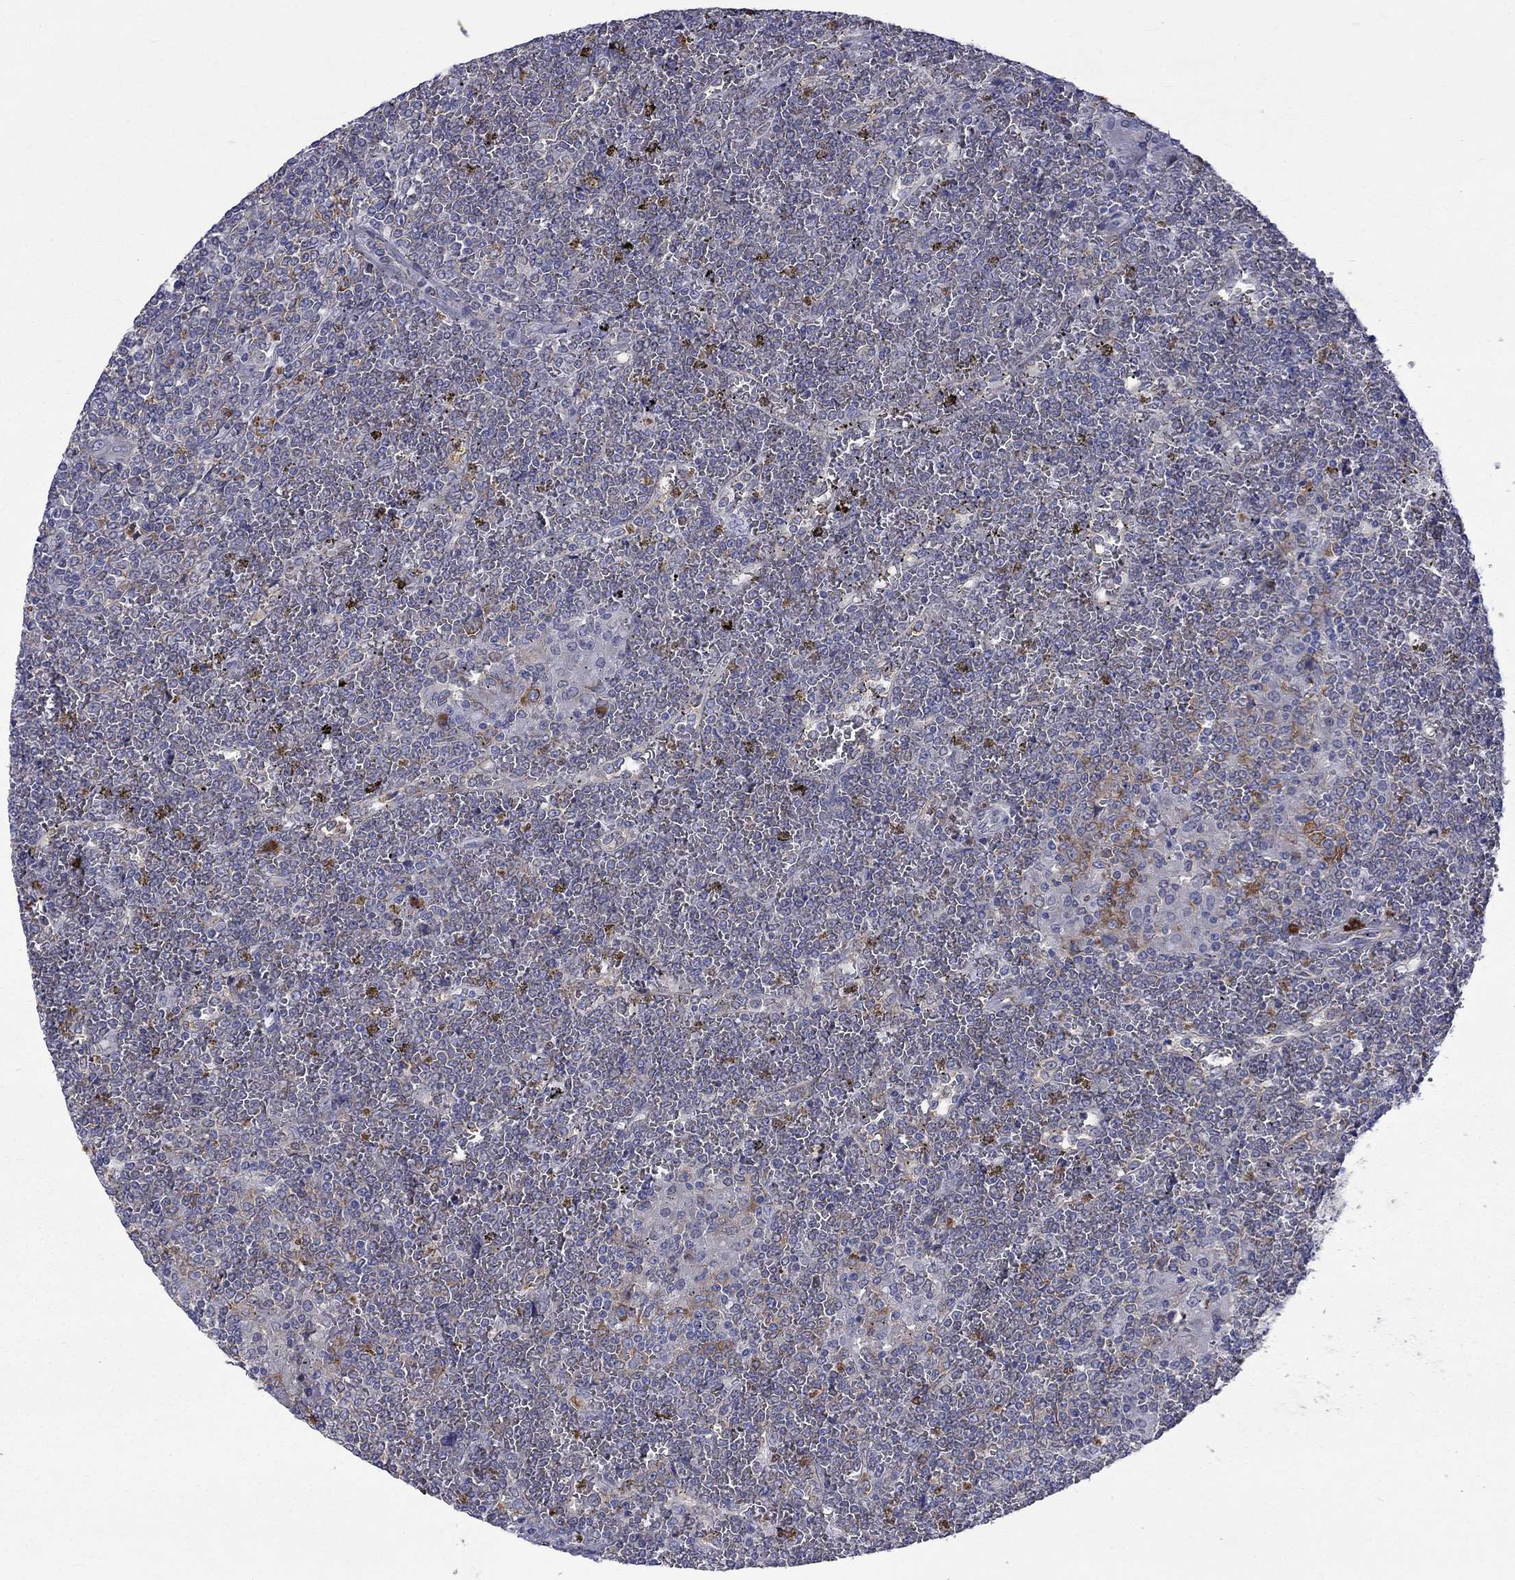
{"staining": {"intensity": "negative", "quantity": "none", "location": "none"}, "tissue": "lymphoma", "cell_type": "Tumor cells", "image_type": "cancer", "snomed": [{"axis": "morphology", "description": "Malignant lymphoma, non-Hodgkin's type, Low grade"}, {"axis": "topography", "description": "Spleen"}], "caption": "Human lymphoma stained for a protein using IHC exhibits no staining in tumor cells.", "gene": "PABPC4", "patient": {"sex": "female", "age": 19}}